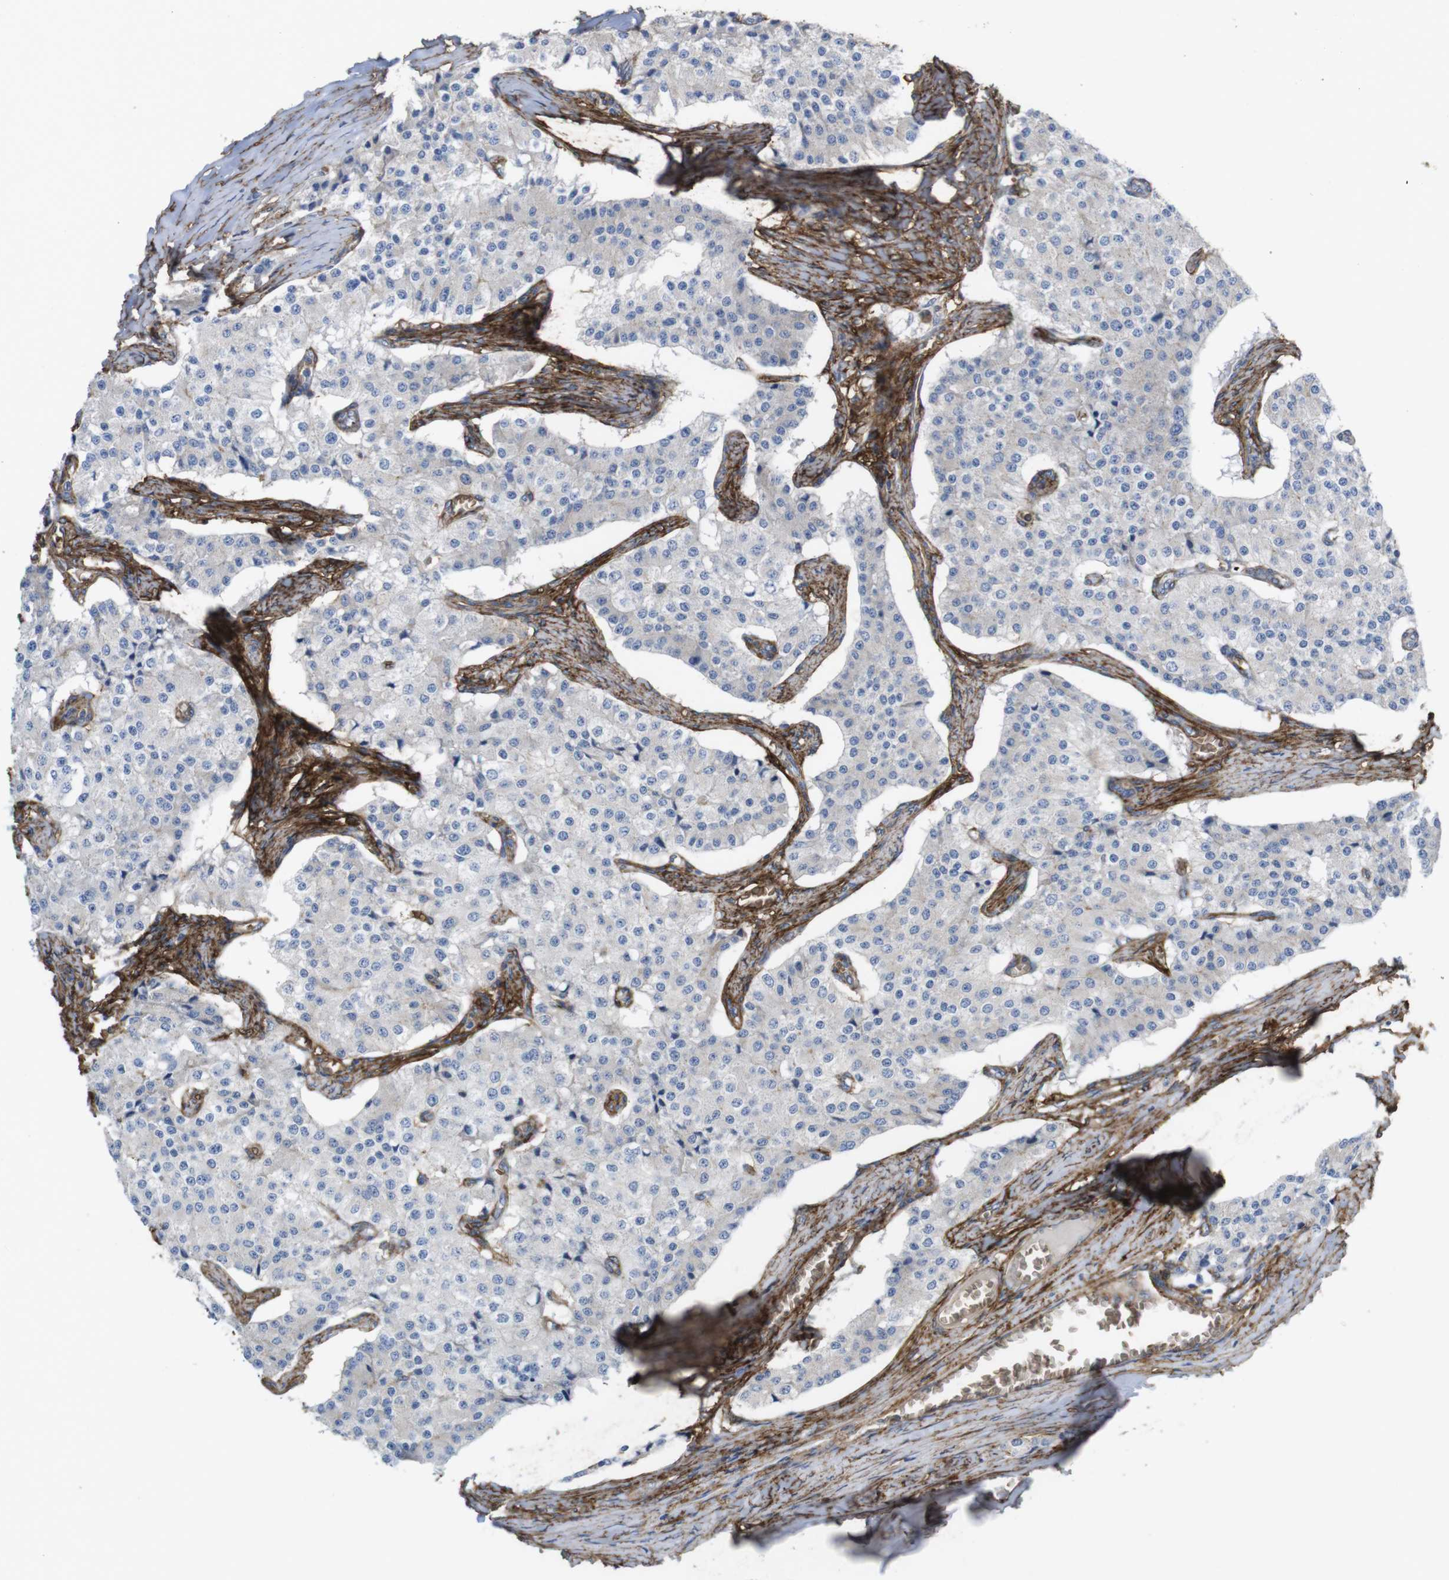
{"staining": {"intensity": "negative", "quantity": "none", "location": "none"}, "tissue": "carcinoid", "cell_type": "Tumor cells", "image_type": "cancer", "snomed": [{"axis": "morphology", "description": "Carcinoid, malignant, NOS"}, {"axis": "topography", "description": "Colon"}], "caption": "Micrograph shows no significant protein positivity in tumor cells of carcinoid (malignant).", "gene": "CYBRD1", "patient": {"sex": "female", "age": 52}}